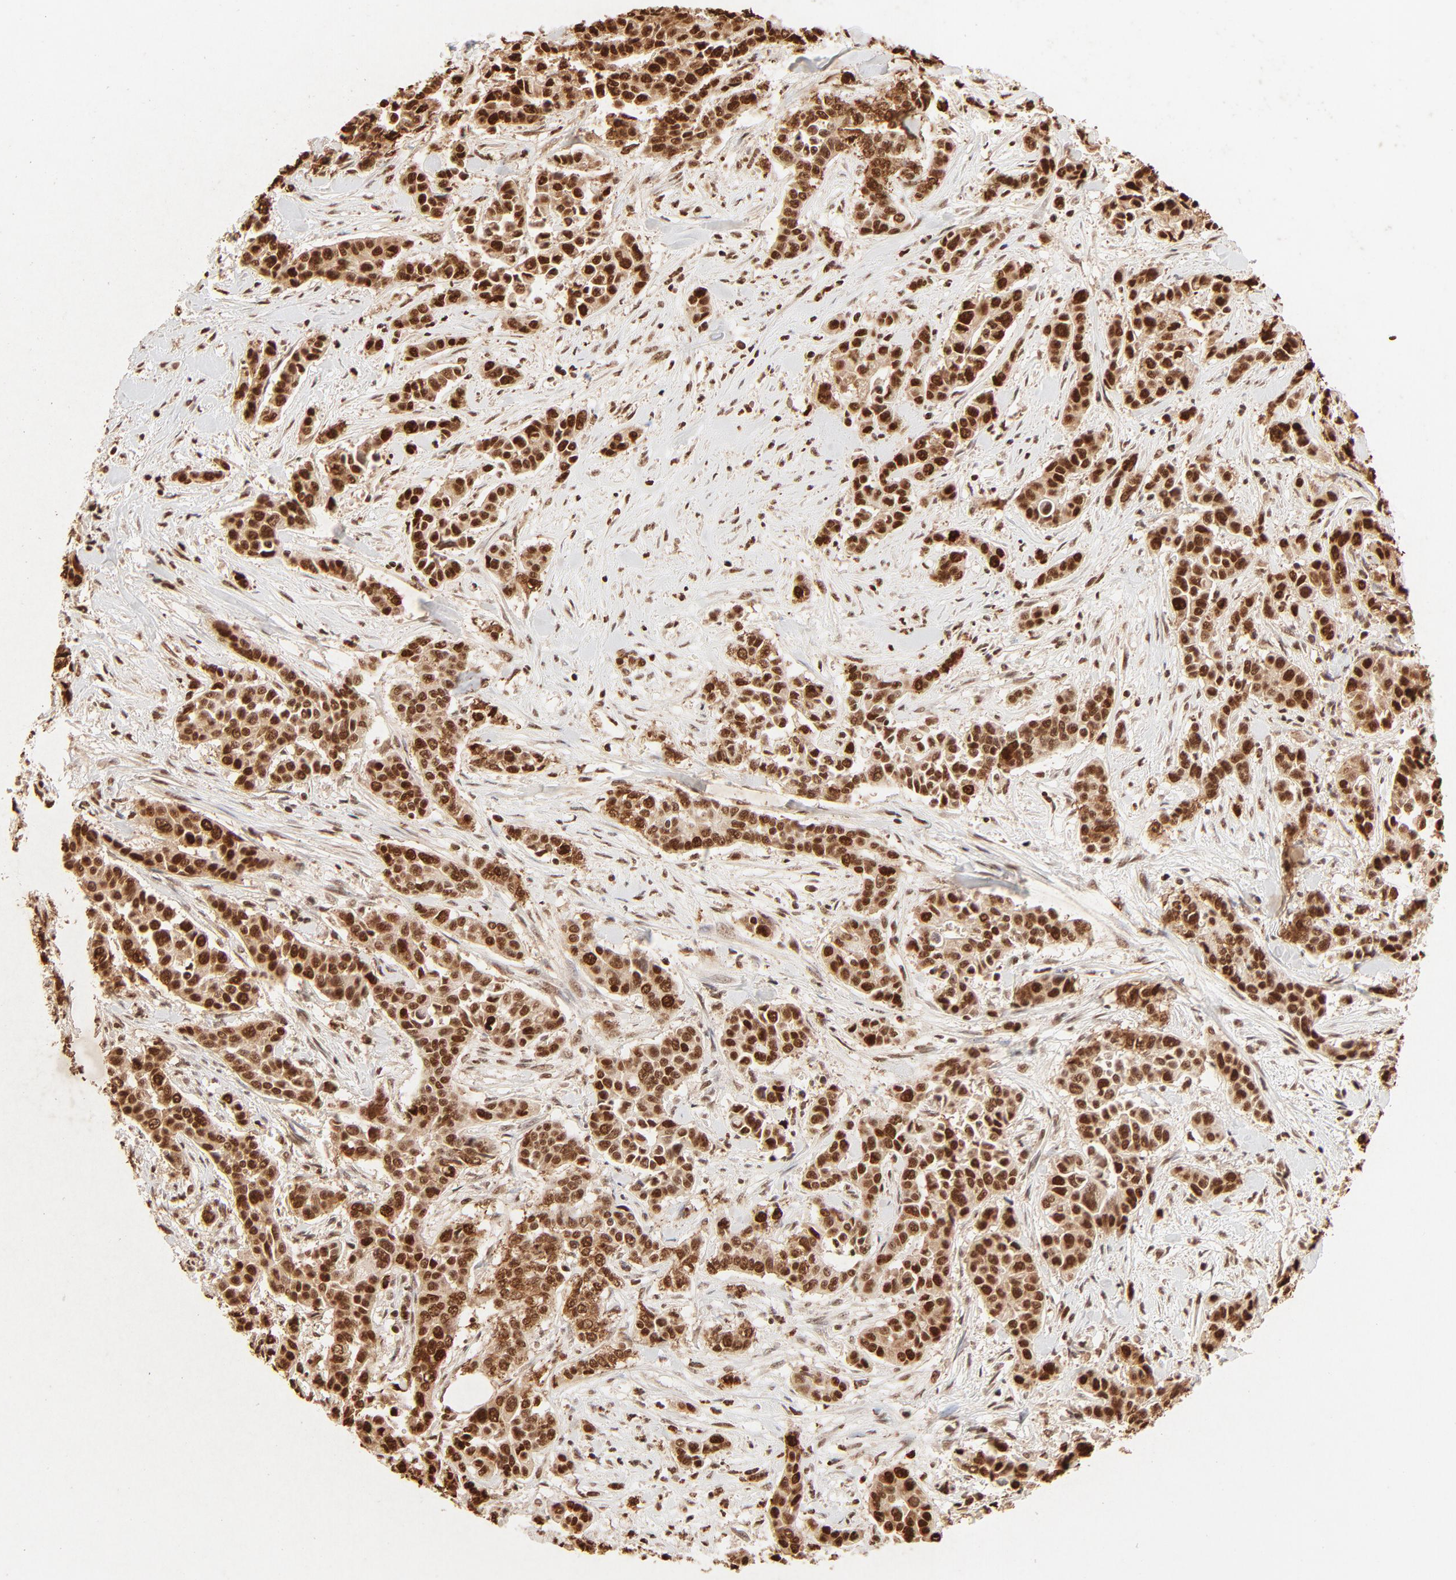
{"staining": {"intensity": "strong", "quantity": ">75%", "location": "cytoplasmic/membranous,nuclear"}, "tissue": "pancreatic cancer", "cell_type": "Tumor cells", "image_type": "cancer", "snomed": [{"axis": "morphology", "description": "Adenocarcinoma, NOS"}, {"axis": "topography", "description": "Pancreas"}], "caption": "Protein staining shows strong cytoplasmic/membranous and nuclear positivity in approximately >75% of tumor cells in adenocarcinoma (pancreatic).", "gene": "FAM50A", "patient": {"sex": "female", "age": 52}}